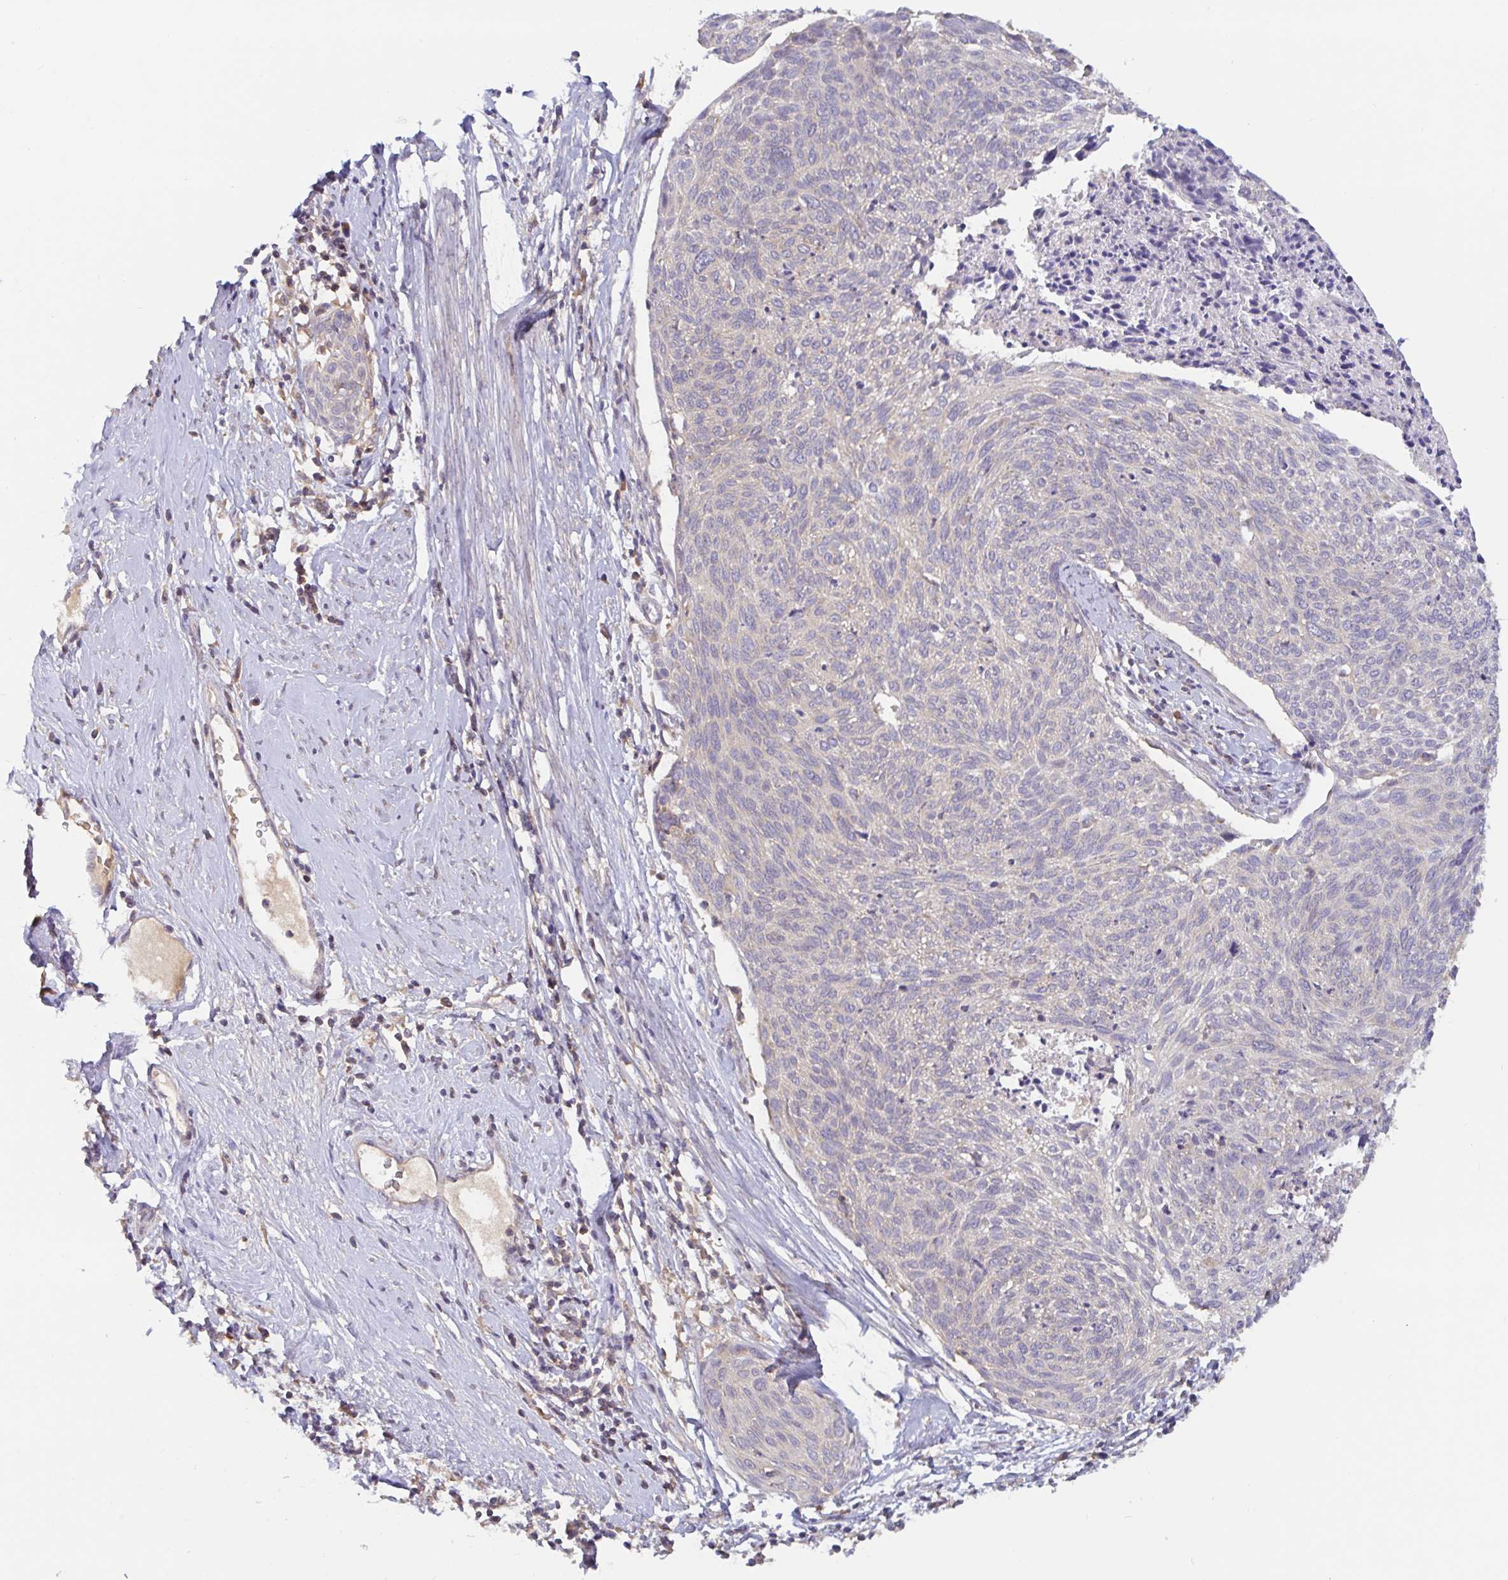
{"staining": {"intensity": "negative", "quantity": "none", "location": "none"}, "tissue": "cervical cancer", "cell_type": "Tumor cells", "image_type": "cancer", "snomed": [{"axis": "morphology", "description": "Squamous cell carcinoma, NOS"}, {"axis": "topography", "description": "Cervix"}], "caption": "Micrograph shows no significant protein expression in tumor cells of squamous cell carcinoma (cervical). (DAB immunohistochemistry (IHC), high magnification).", "gene": "LARP1", "patient": {"sex": "female", "age": 49}}